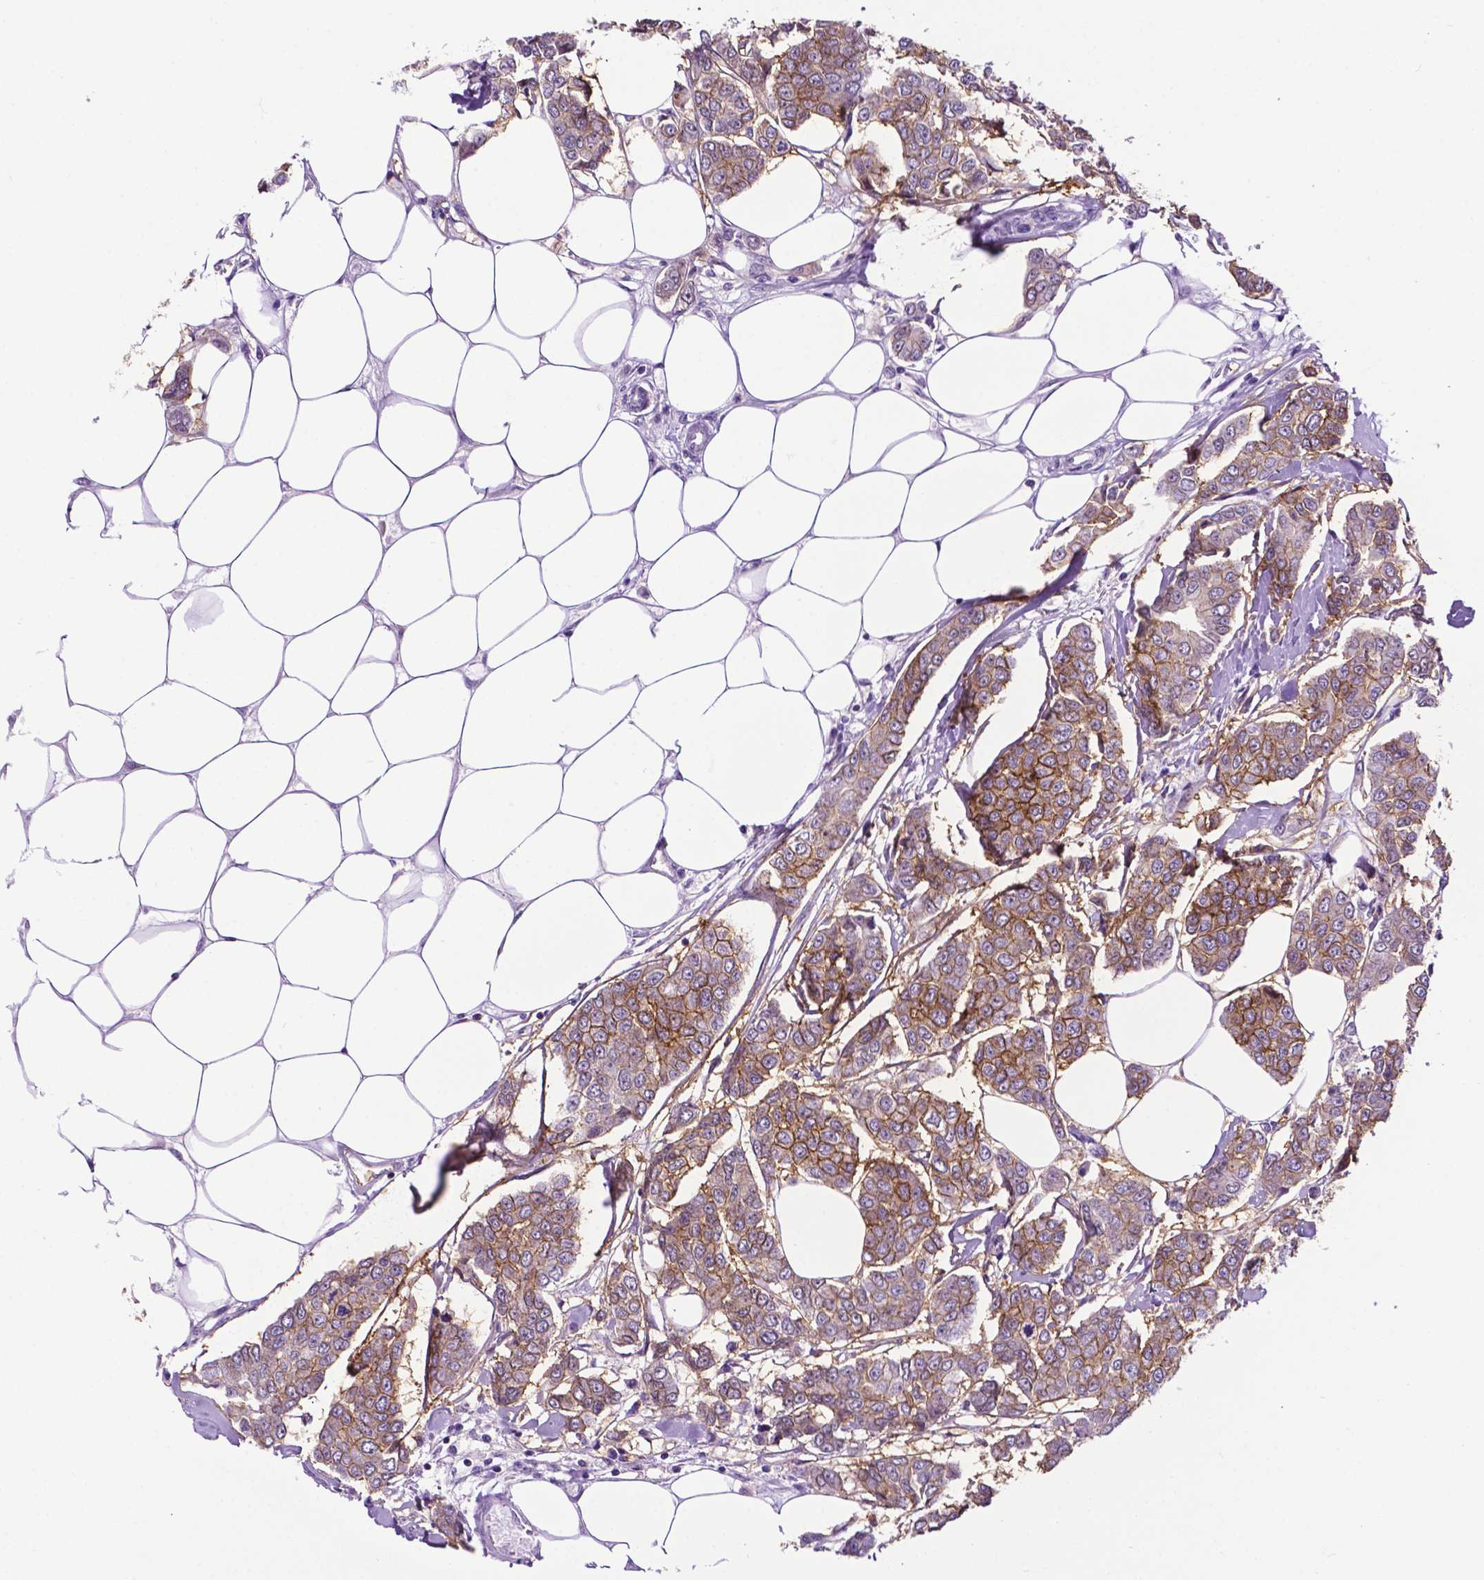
{"staining": {"intensity": "weak", "quantity": "25%-75%", "location": "cytoplasmic/membranous"}, "tissue": "breast cancer", "cell_type": "Tumor cells", "image_type": "cancer", "snomed": [{"axis": "morphology", "description": "Duct carcinoma"}, {"axis": "topography", "description": "Breast"}], "caption": "A high-resolution image shows immunohistochemistry staining of breast cancer (intraductal carcinoma), which demonstrates weak cytoplasmic/membranous positivity in about 25%-75% of tumor cells.", "gene": "TACSTD2", "patient": {"sex": "female", "age": 94}}